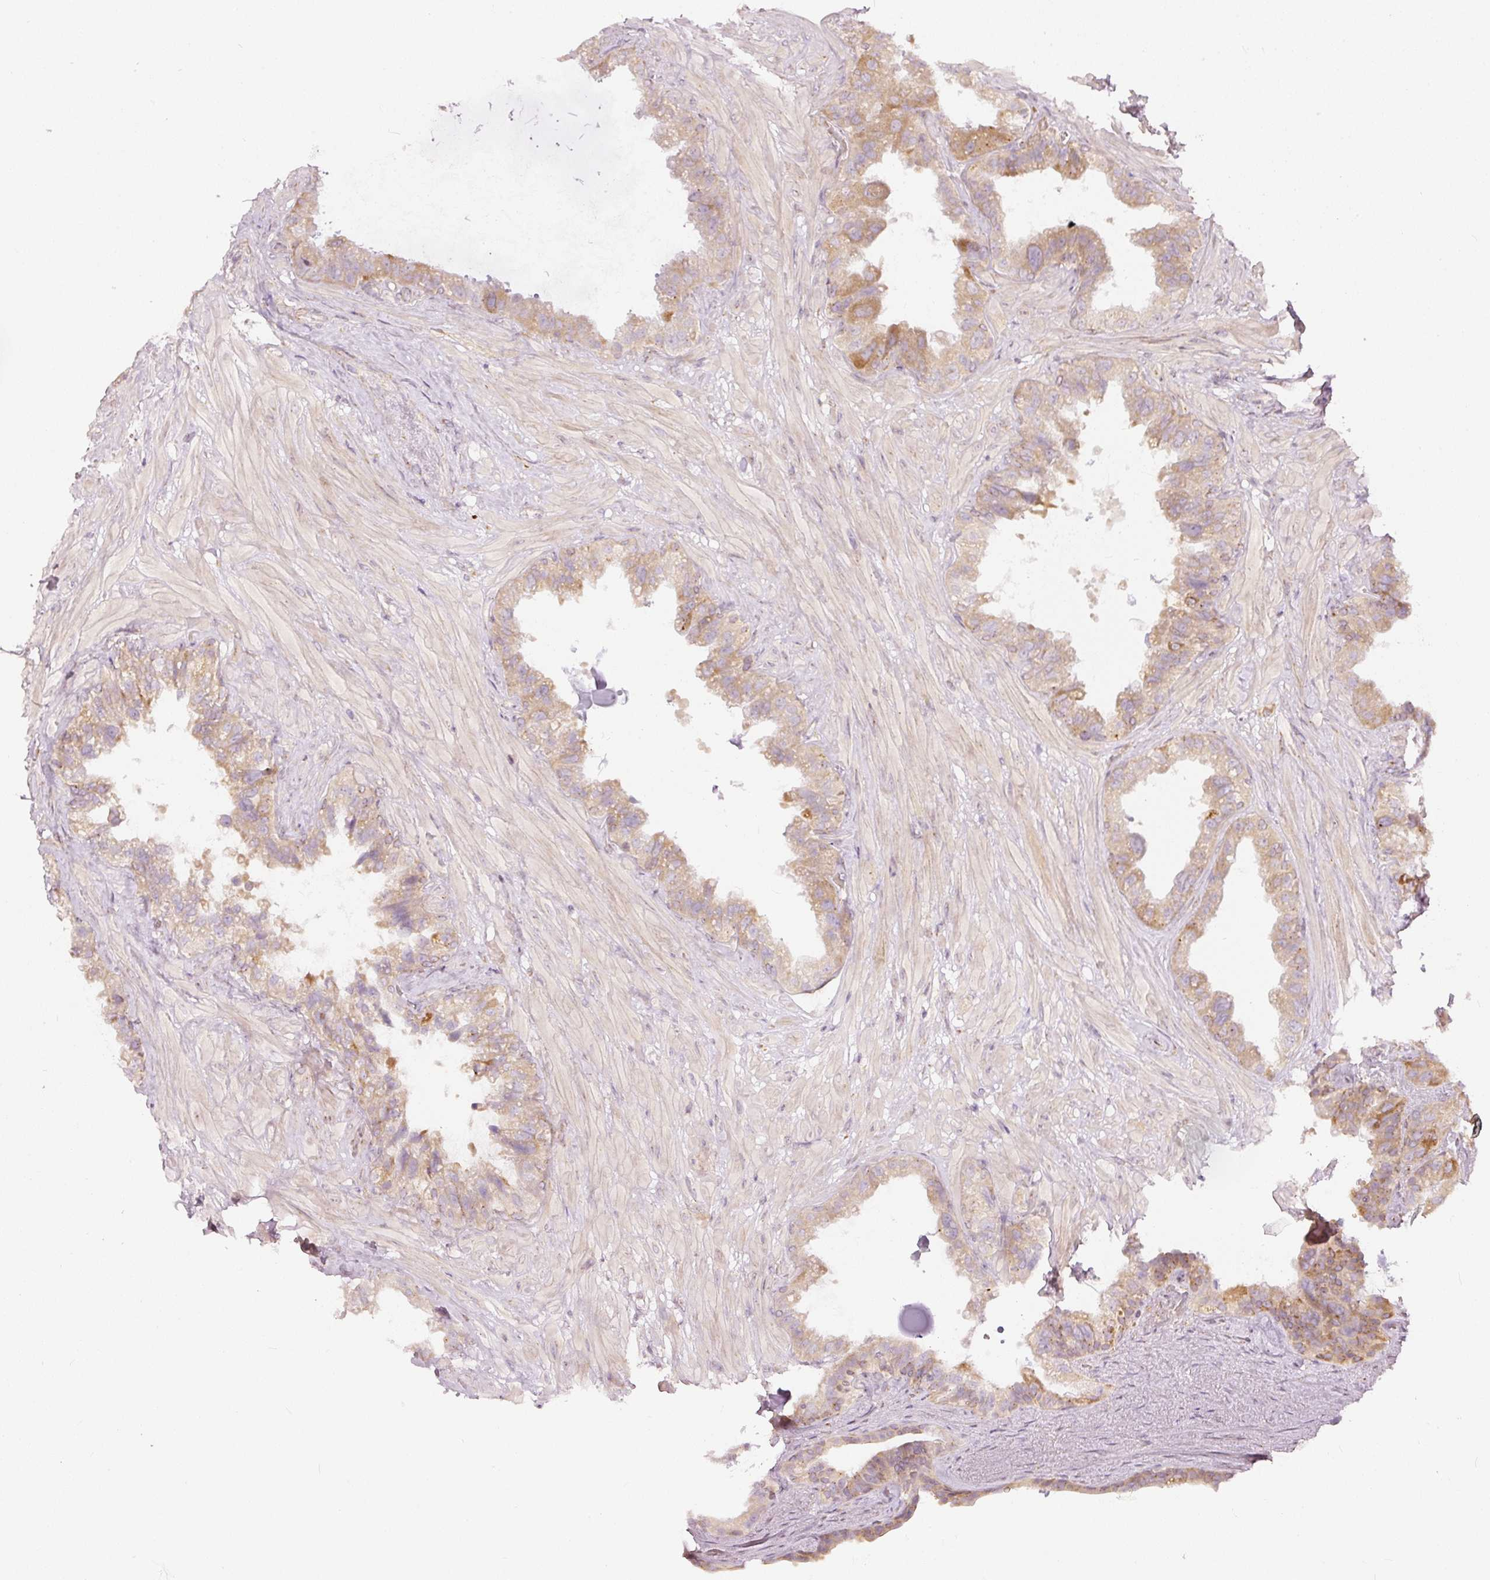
{"staining": {"intensity": "moderate", "quantity": "25%-75%", "location": "cytoplasmic/membranous"}, "tissue": "seminal vesicle", "cell_type": "Glandular cells", "image_type": "normal", "snomed": [{"axis": "morphology", "description": "Normal tissue, NOS"}, {"axis": "topography", "description": "Seminal veicle"}, {"axis": "topography", "description": "Peripheral nerve tissue"}], "caption": "Protein analysis of unremarkable seminal vesicle exhibits moderate cytoplasmic/membranous staining in about 25%-75% of glandular cells.", "gene": "SNAPC5", "patient": {"sex": "male", "age": 76}}